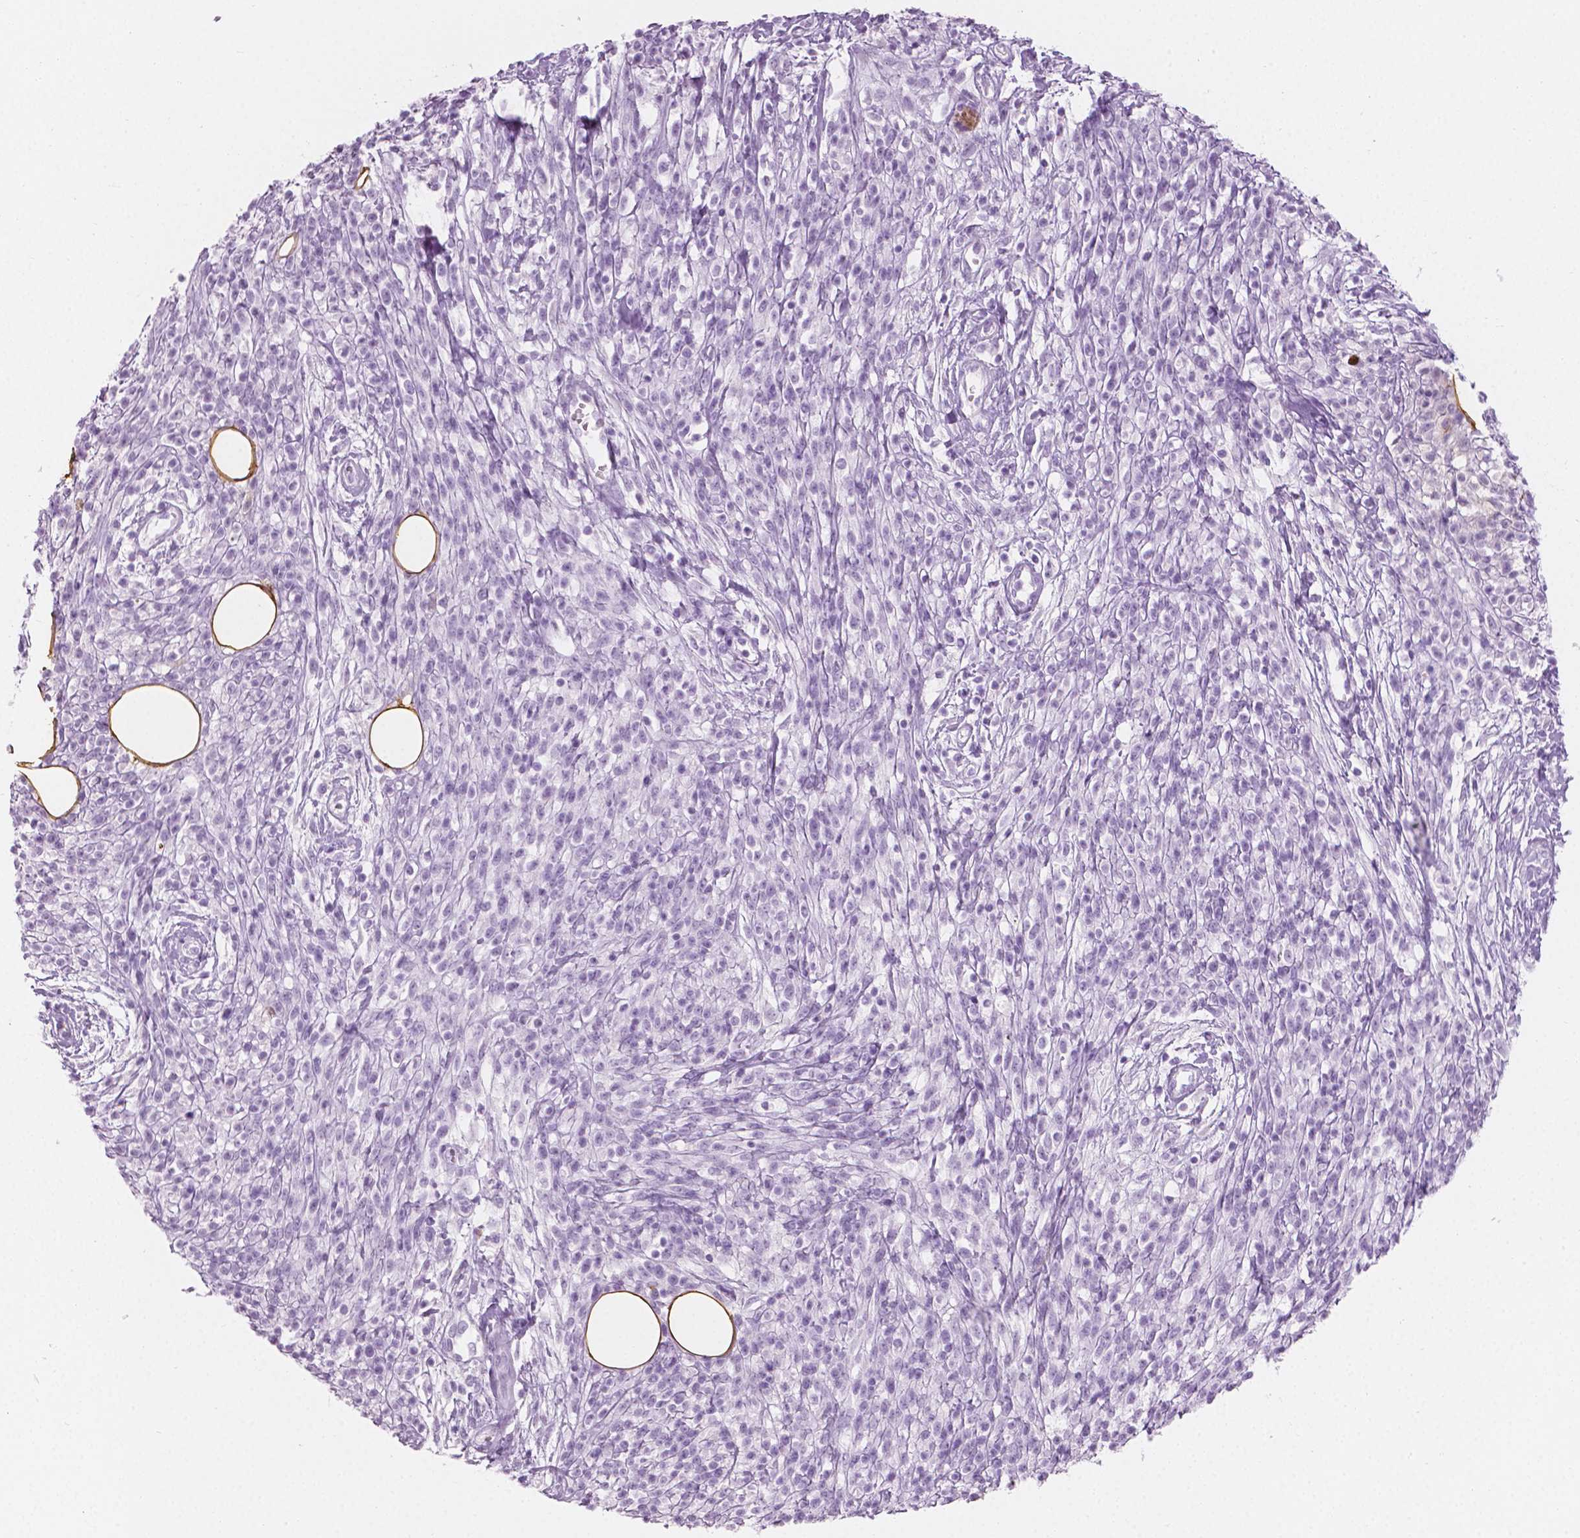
{"staining": {"intensity": "negative", "quantity": "none", "location": "none"}, "tissue": "melanoma", "cell_type": "Tumor cells", "image_type": "cancer", "snomed": [{"axis": "morphology", "description": "Malignant melanoma, NOS"}, {"axis": "topography", "description": "Skin"}, {"axis": "topography", "description": "Skin of trunk"}], "caption": "This is an IHC histopathology image of human melanoma. There is no expression in tumor cells.", "gene": "PLIN4", "patient": {"sex": "male", "age": 74}}